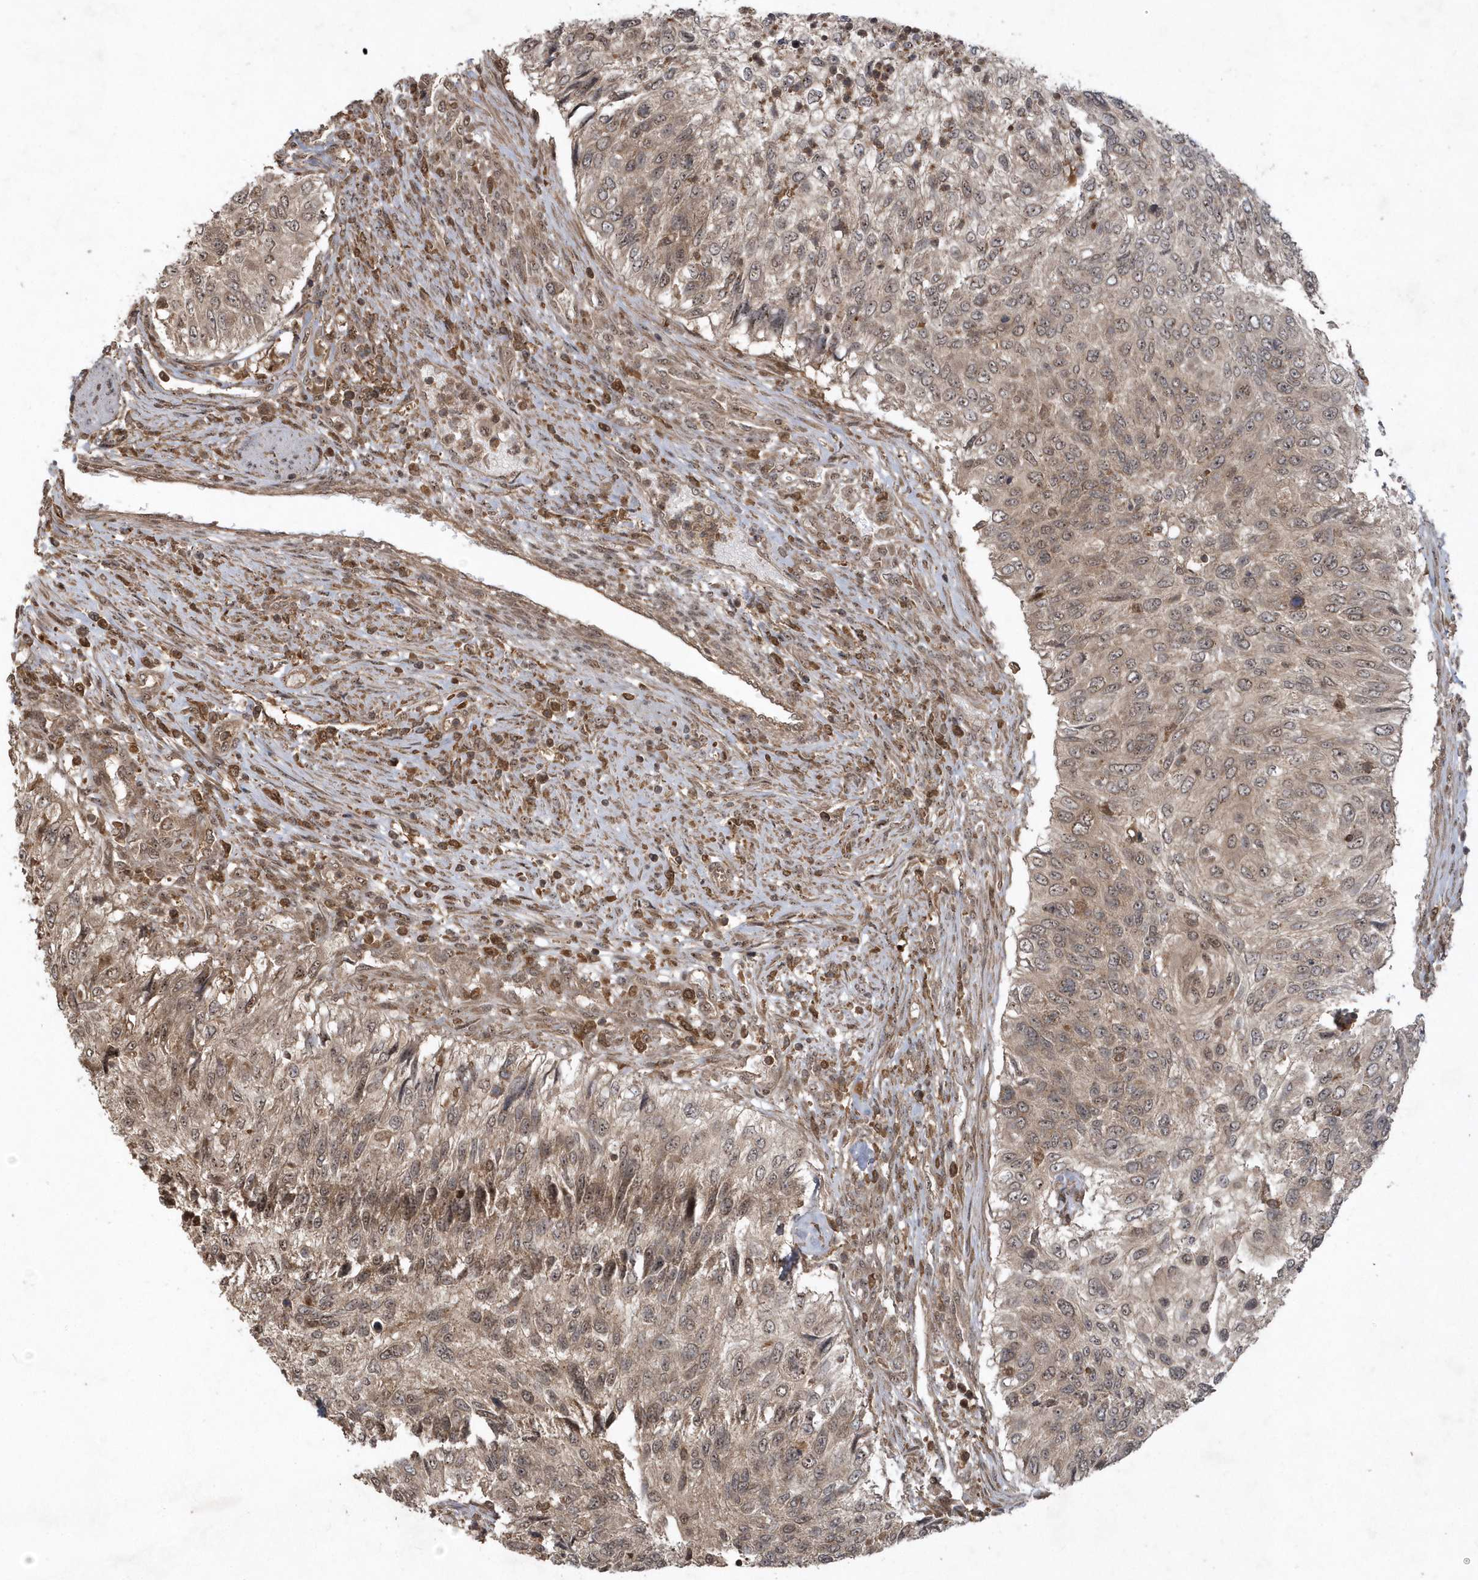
{"staining": {"intensity": "moderate", "quantity": ">75%", "location": "cytoplasmic/membranous"}, "tissue": "urothelial cancer", "cell_type": "Tumor cells", "image_type": "cancer", "snomed": [{"axis": "morphology", "description": "Urothelial carcinoma, High grade"}, {"axis": "topography", "description": "Urinary bladder"}], "caption": "Immunohistochemical staining of human high-grade urothelial carcinoma displays medium levels of moderate cytoplasmic/membranous expression in about >75% of tumor cells.", "gene": "LACC1", "patient": {"sex": "female", "age": 60}}